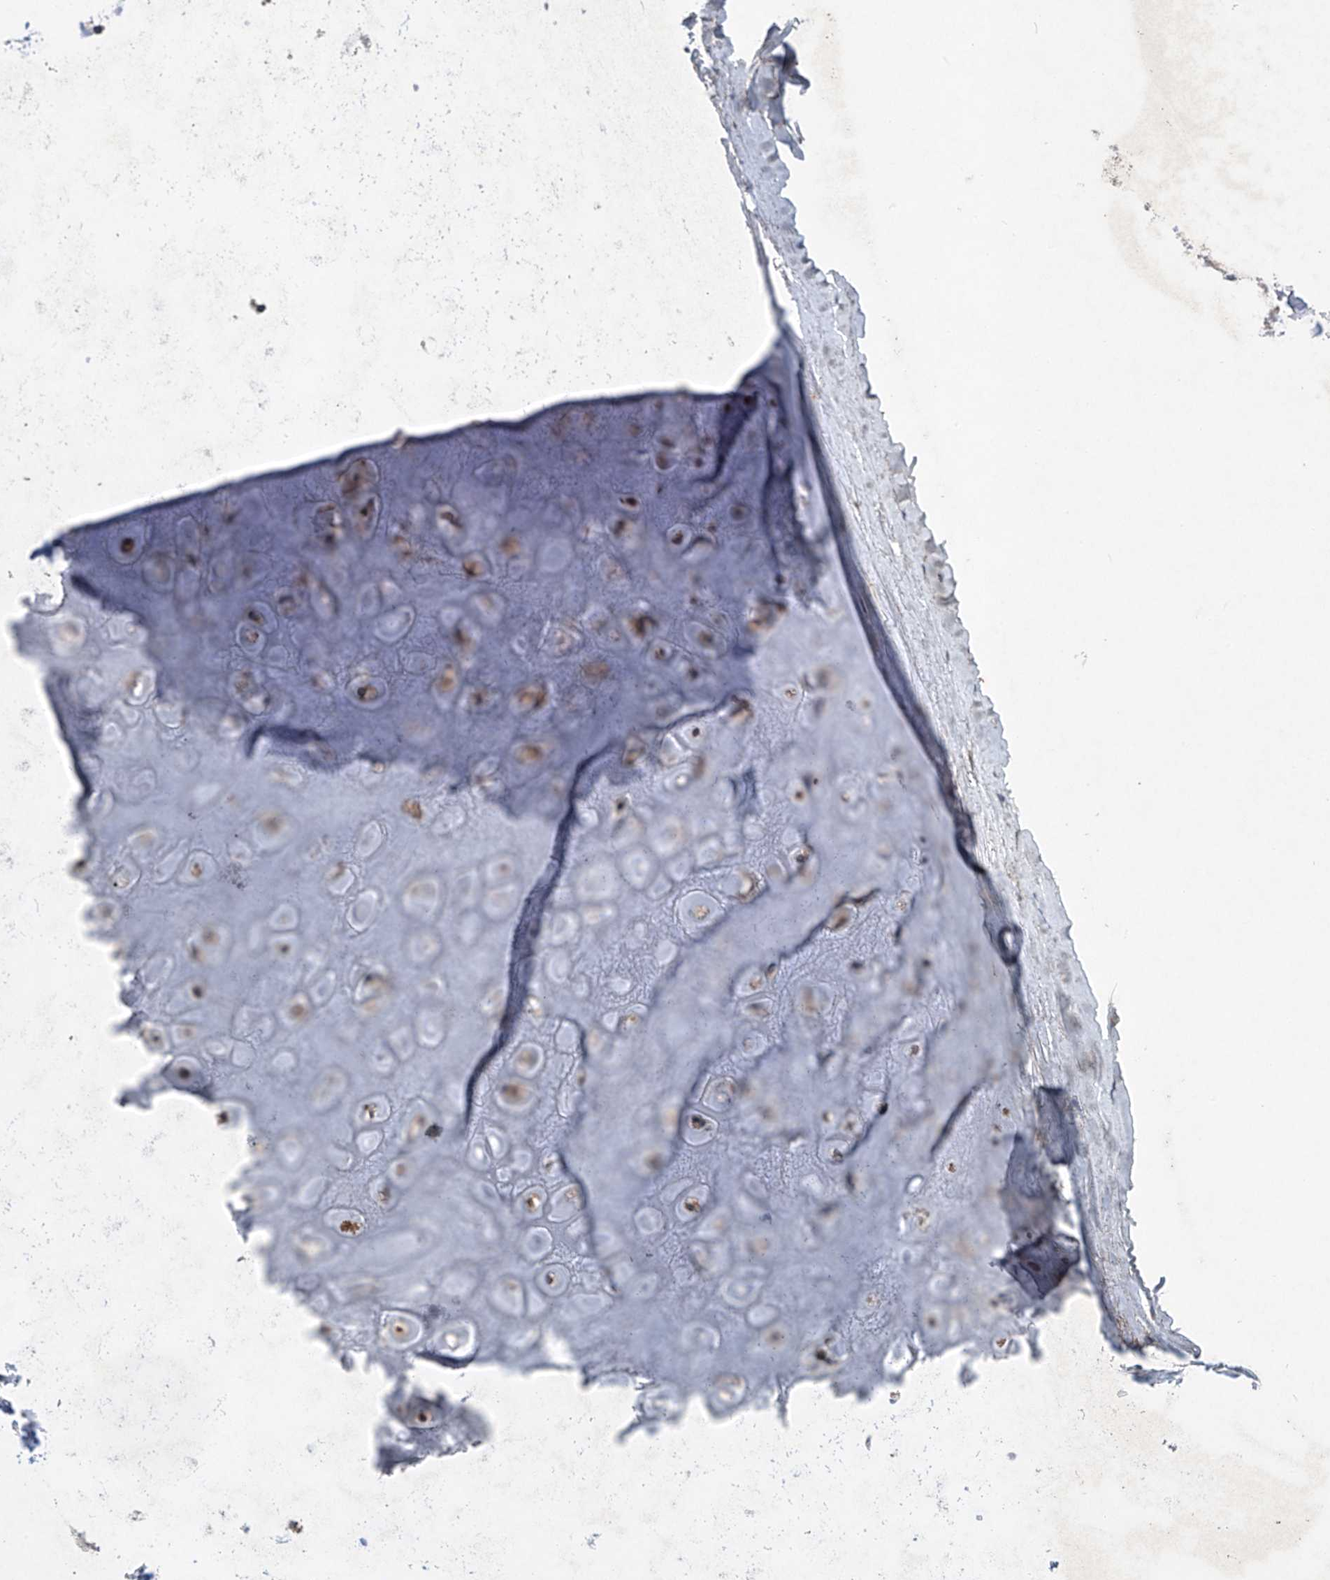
{"staining": {"intensity": "negative", "quantity": "none", "location": "none"}, "tissue": "adipose tissue", "cell_type": "Adipocytes", "image_type": "normal", "snomed": [{"axis": "morphology", "description": "Normal tissue, NOS"}, {"axis": "morphology", "description": "Basal cell carcinoma"}, {"axis": "topography", "description": "Skin"}], "caption": "An immunohistochemistry micrograph of normal adipose tissue is shown. There is no staining in adipocytes of adipose tissue.", "gene": "SUMF2", "patient": {"sex": "female", "age": 89}}